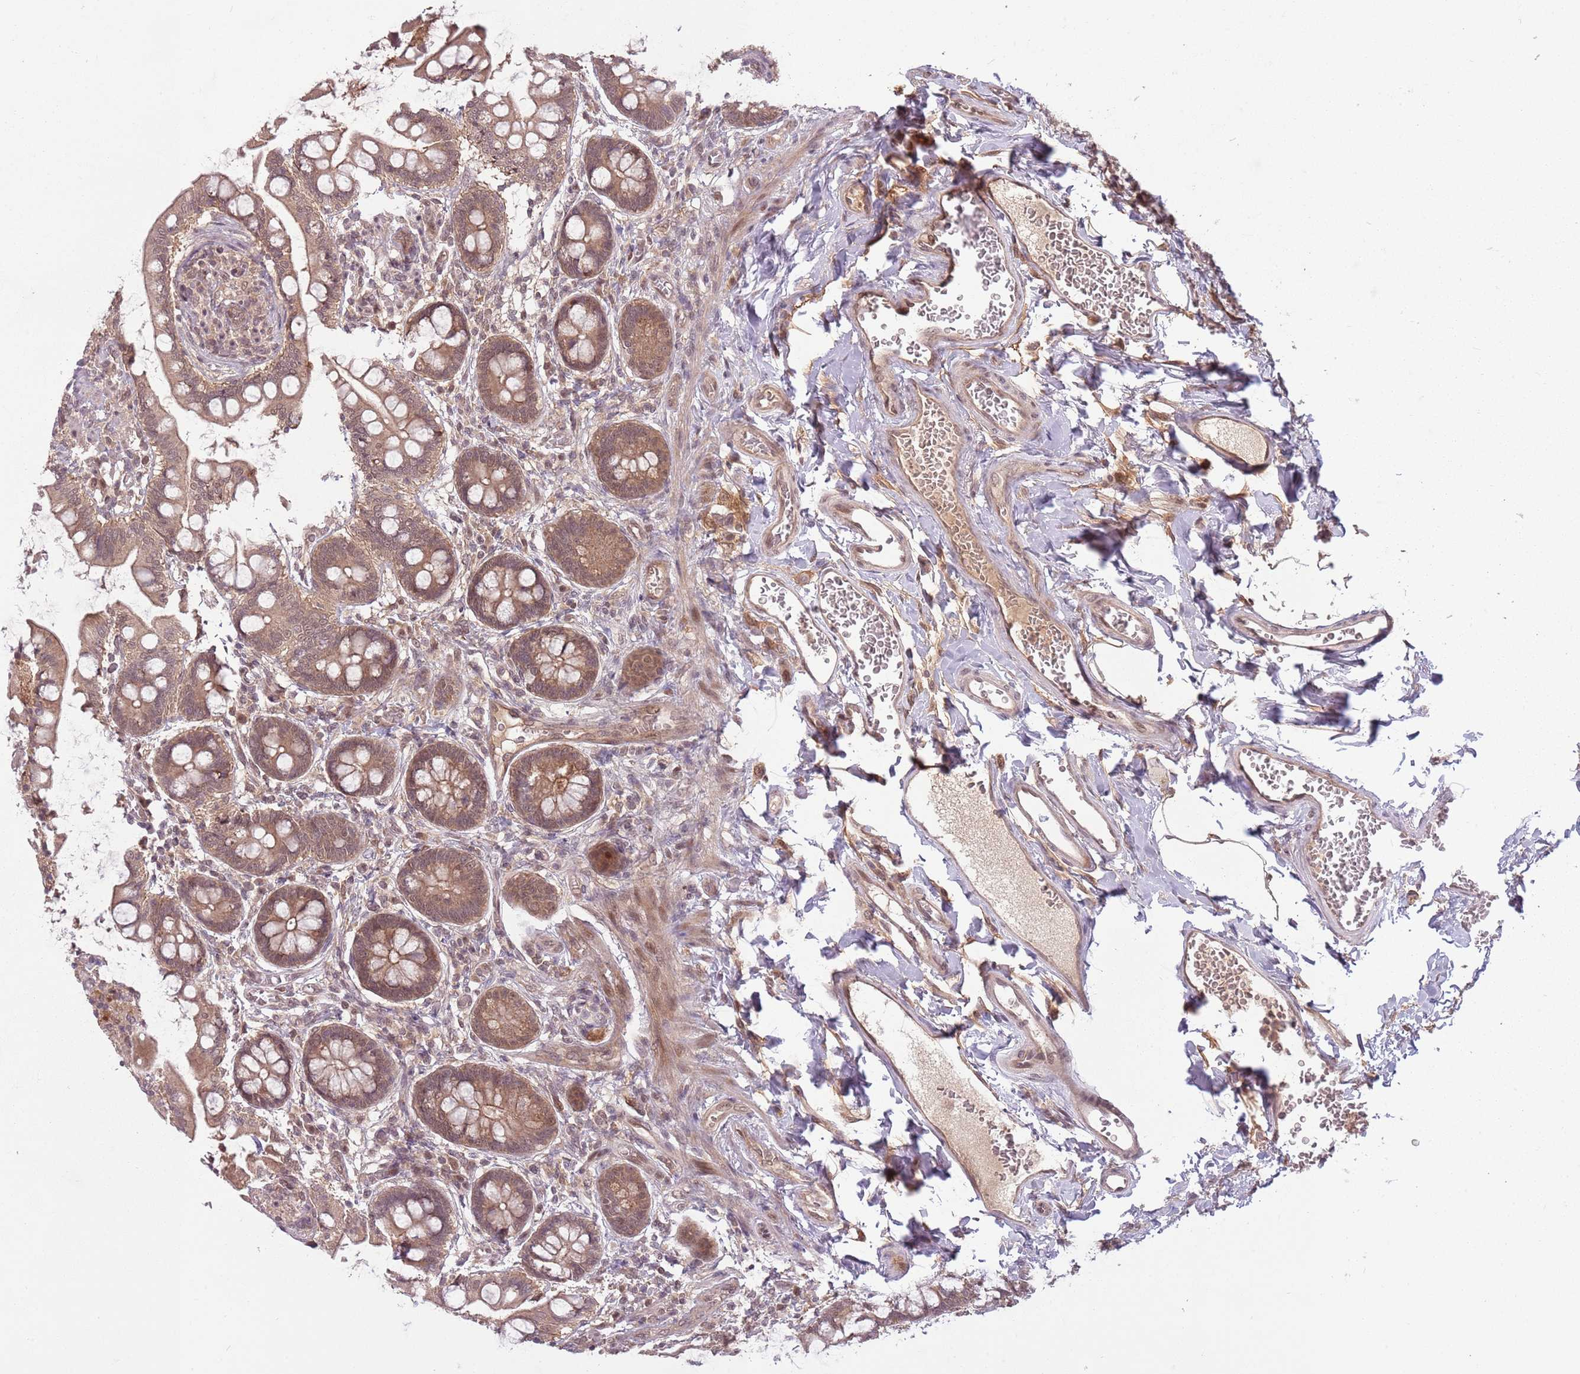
{"staining": {"intensity": "moderate", "quantity": ">75%", "location": "cytoplasmic/membranous,nuclear"}, "tissue": "small intestine", "cell_type": "Glandular cells", "image_type": "normal", "snomed": [{"axis": "morphology", "description": "Normal tissue, NOS"}, {"axis": "topography", "description": "Small intestine"}], "caption": "Protein staining displays moderate cytoplasmic/membranous,nuclear expression in approximately >75% of glandular cells in benign small intestine. (Stains: DAB (3,3'-diaminobenzidine) in brown, nuclei in blue, Microscopy: brightfield microscopy at high magnification).", "gene": "ADAMTS3", "patient": {"sex": "male", "age": 52}}